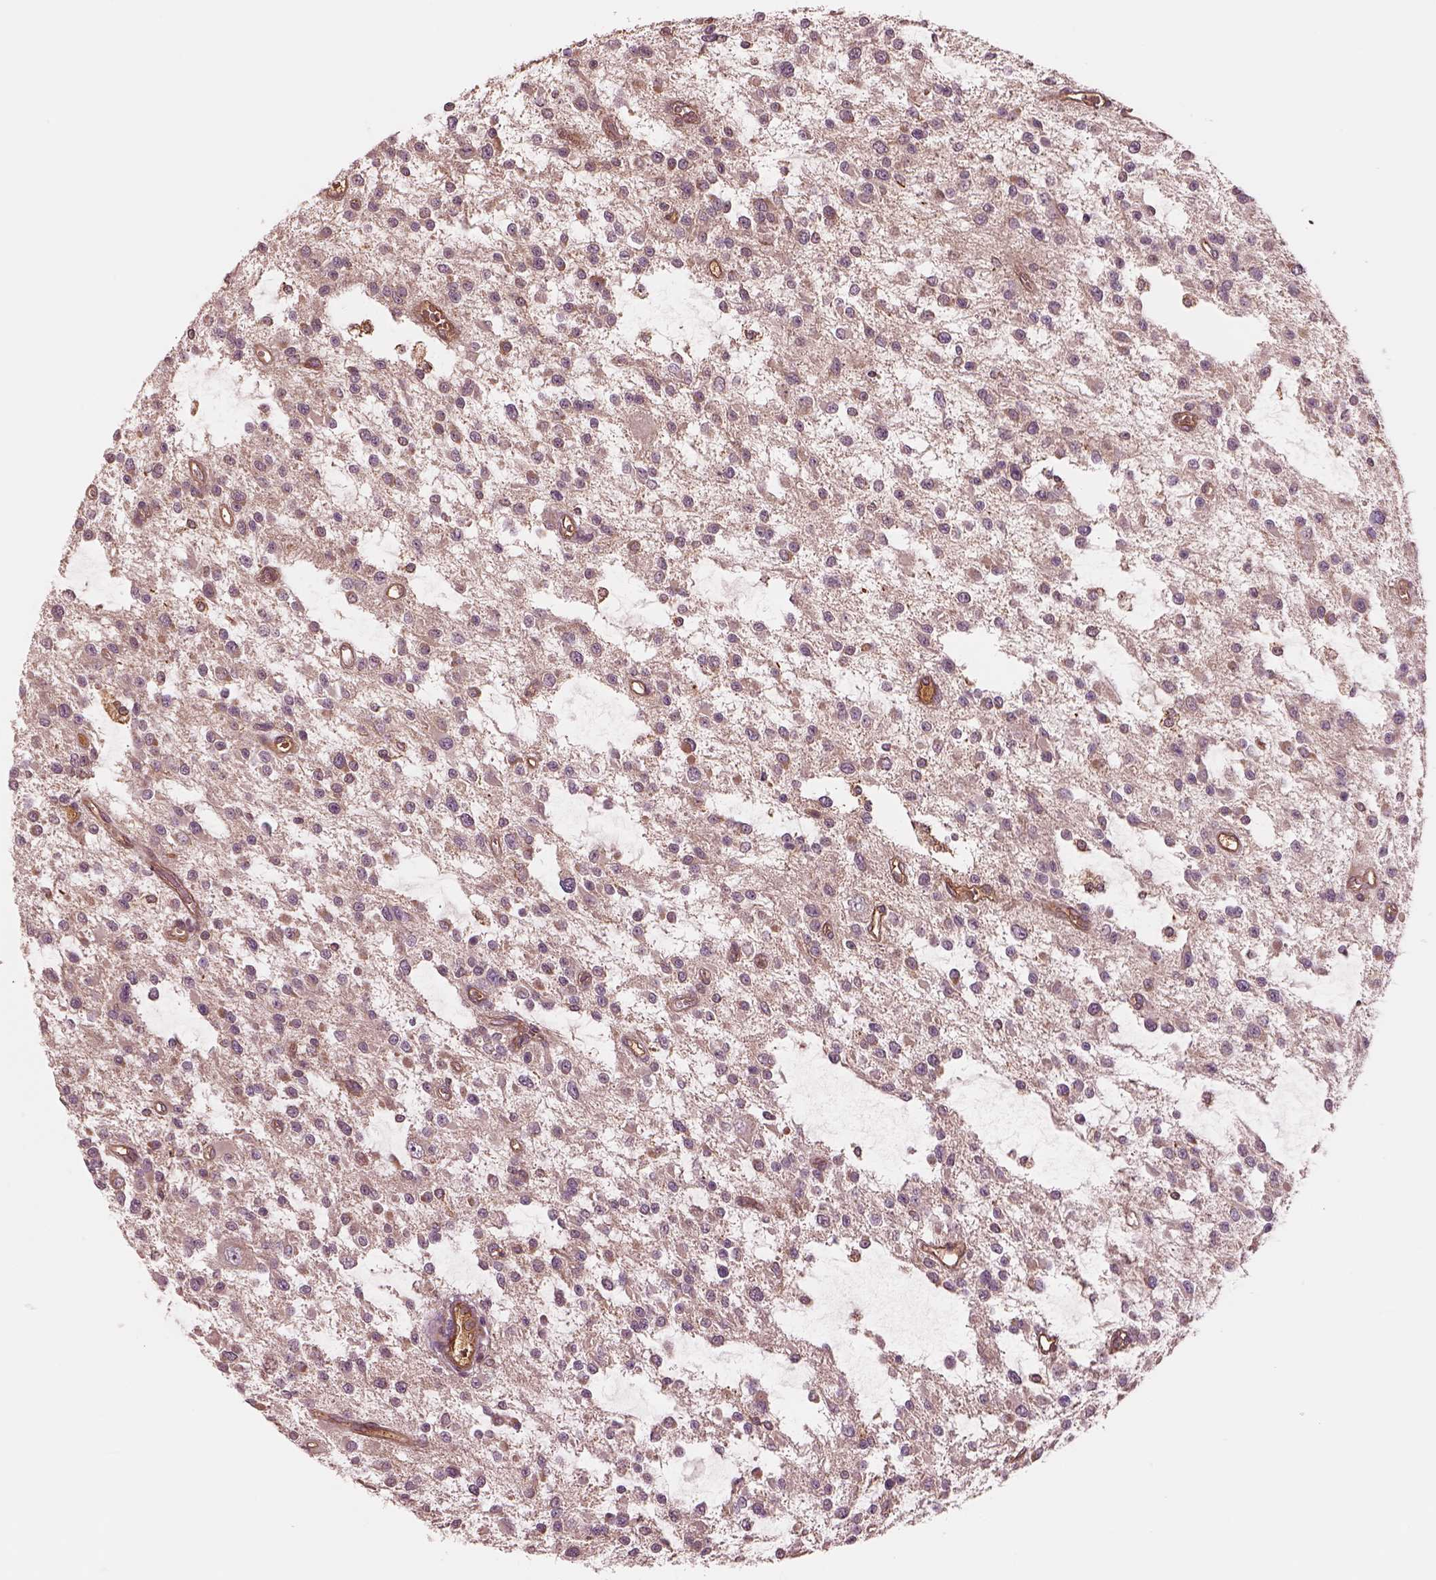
{"staining": {"intensity": "negative", "quantity": "none", "location": "none"}, "tissue": "glioma", "cell_type": "Tumor cells", "image_type": "cancer", "snomed": [{"axis": "morphology", "description": "Glioma, malignant, Low grade"}, {"axis": "topography", "description": "Brain"}], "caption": "Micrograph shows no significant protein positivity in tumor cells of glioma.", "gene": "ASCC2", "patient": {"sex": "male", "age": 43}}